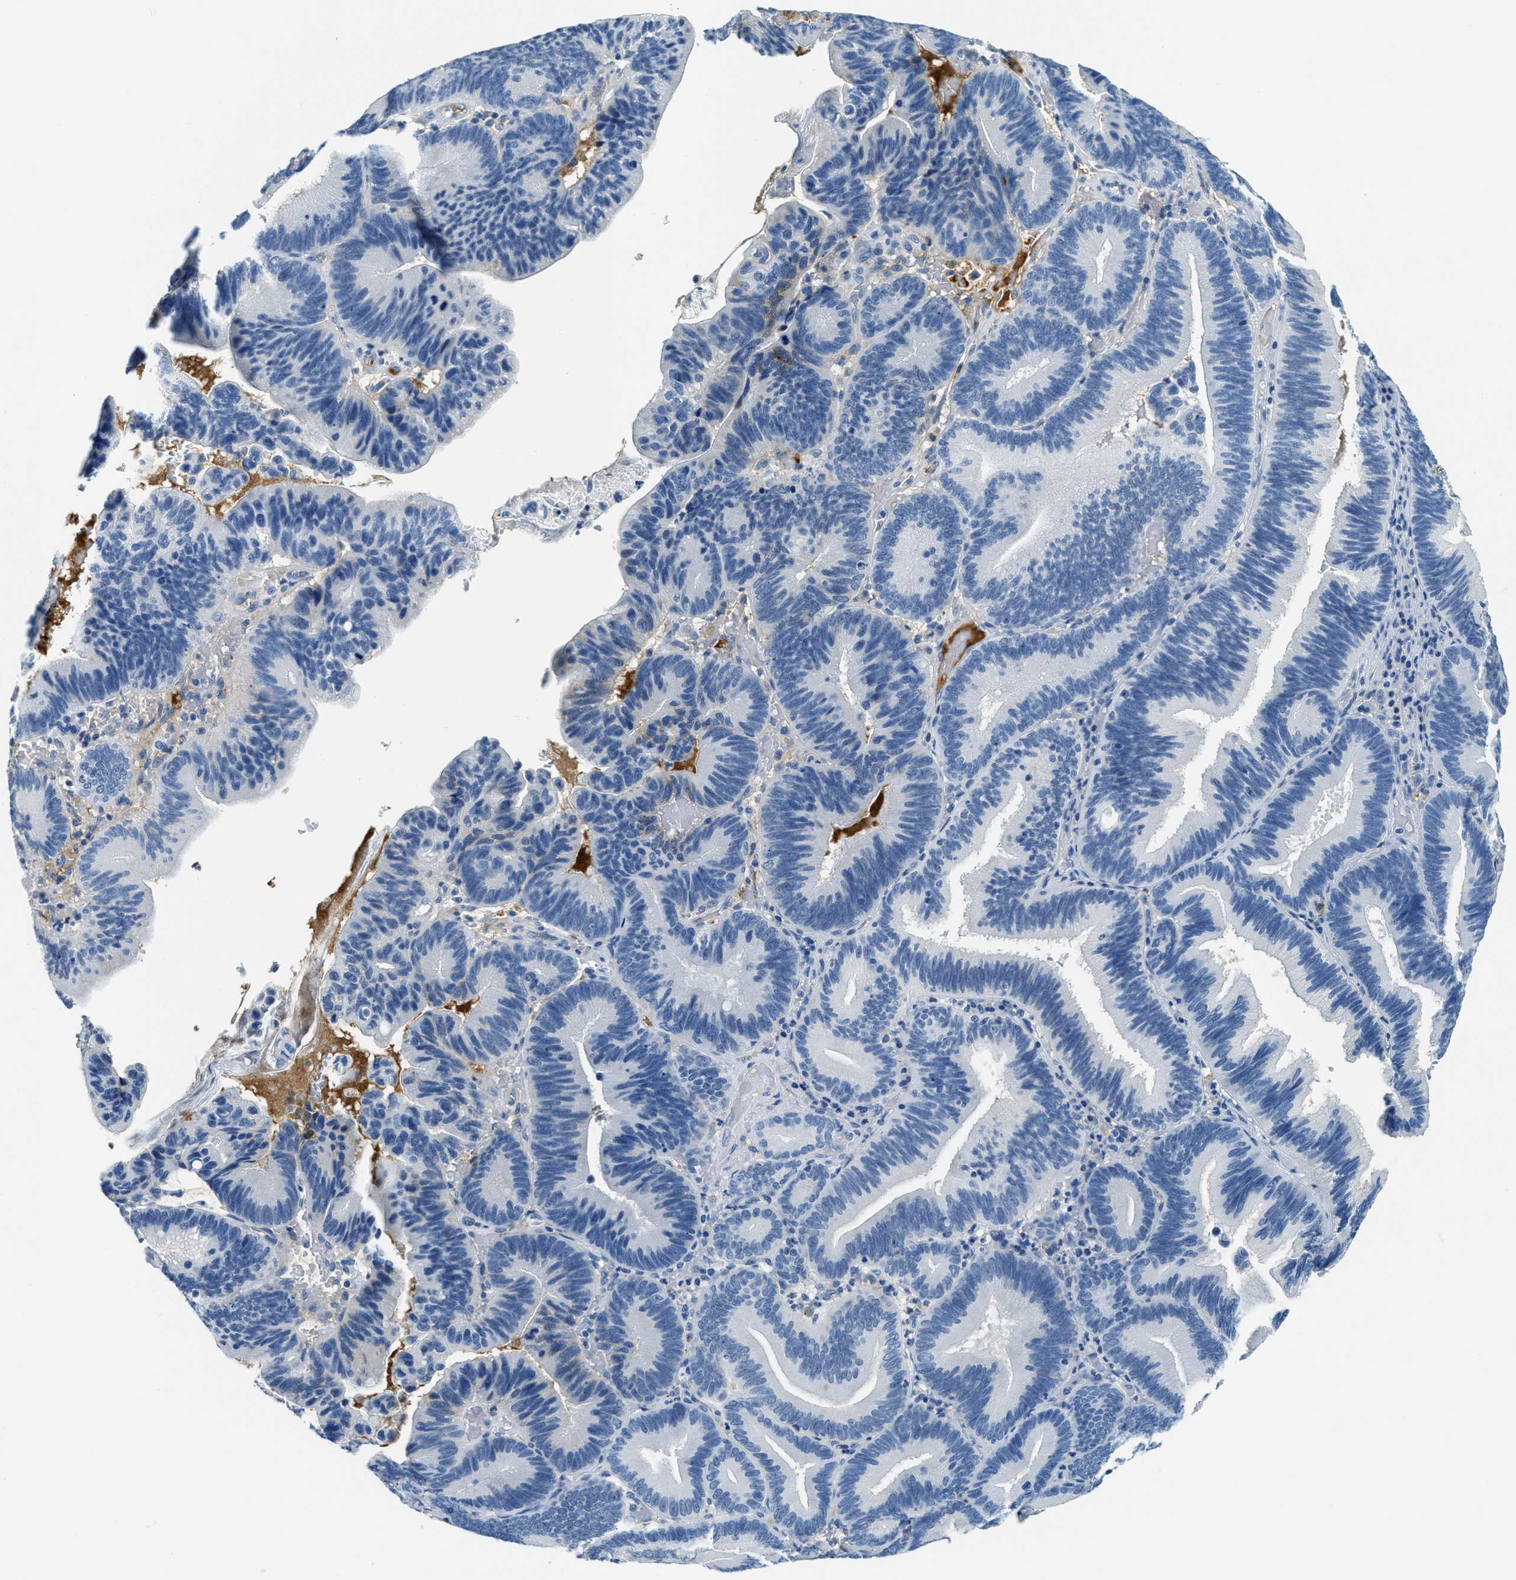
{"staining": {"intensity": "negative", "quantity": "none", "location": "none"}, "tissue": "pancreatic cancer", "cell_type": "Tumor cells", "image_type": "cancer", "snomed": [{"axis": "morphology", "description": "Adenocarcinoma, NOS"}, {"axis": "topography", "description": "Pancreas"}], "caption": "Protein analysis of adenocarcinoma (pancreatic) exhibits no significant positivity in tumor cells.", "gene": "A2M", "patient": {"sex": "male", "age": 82}}